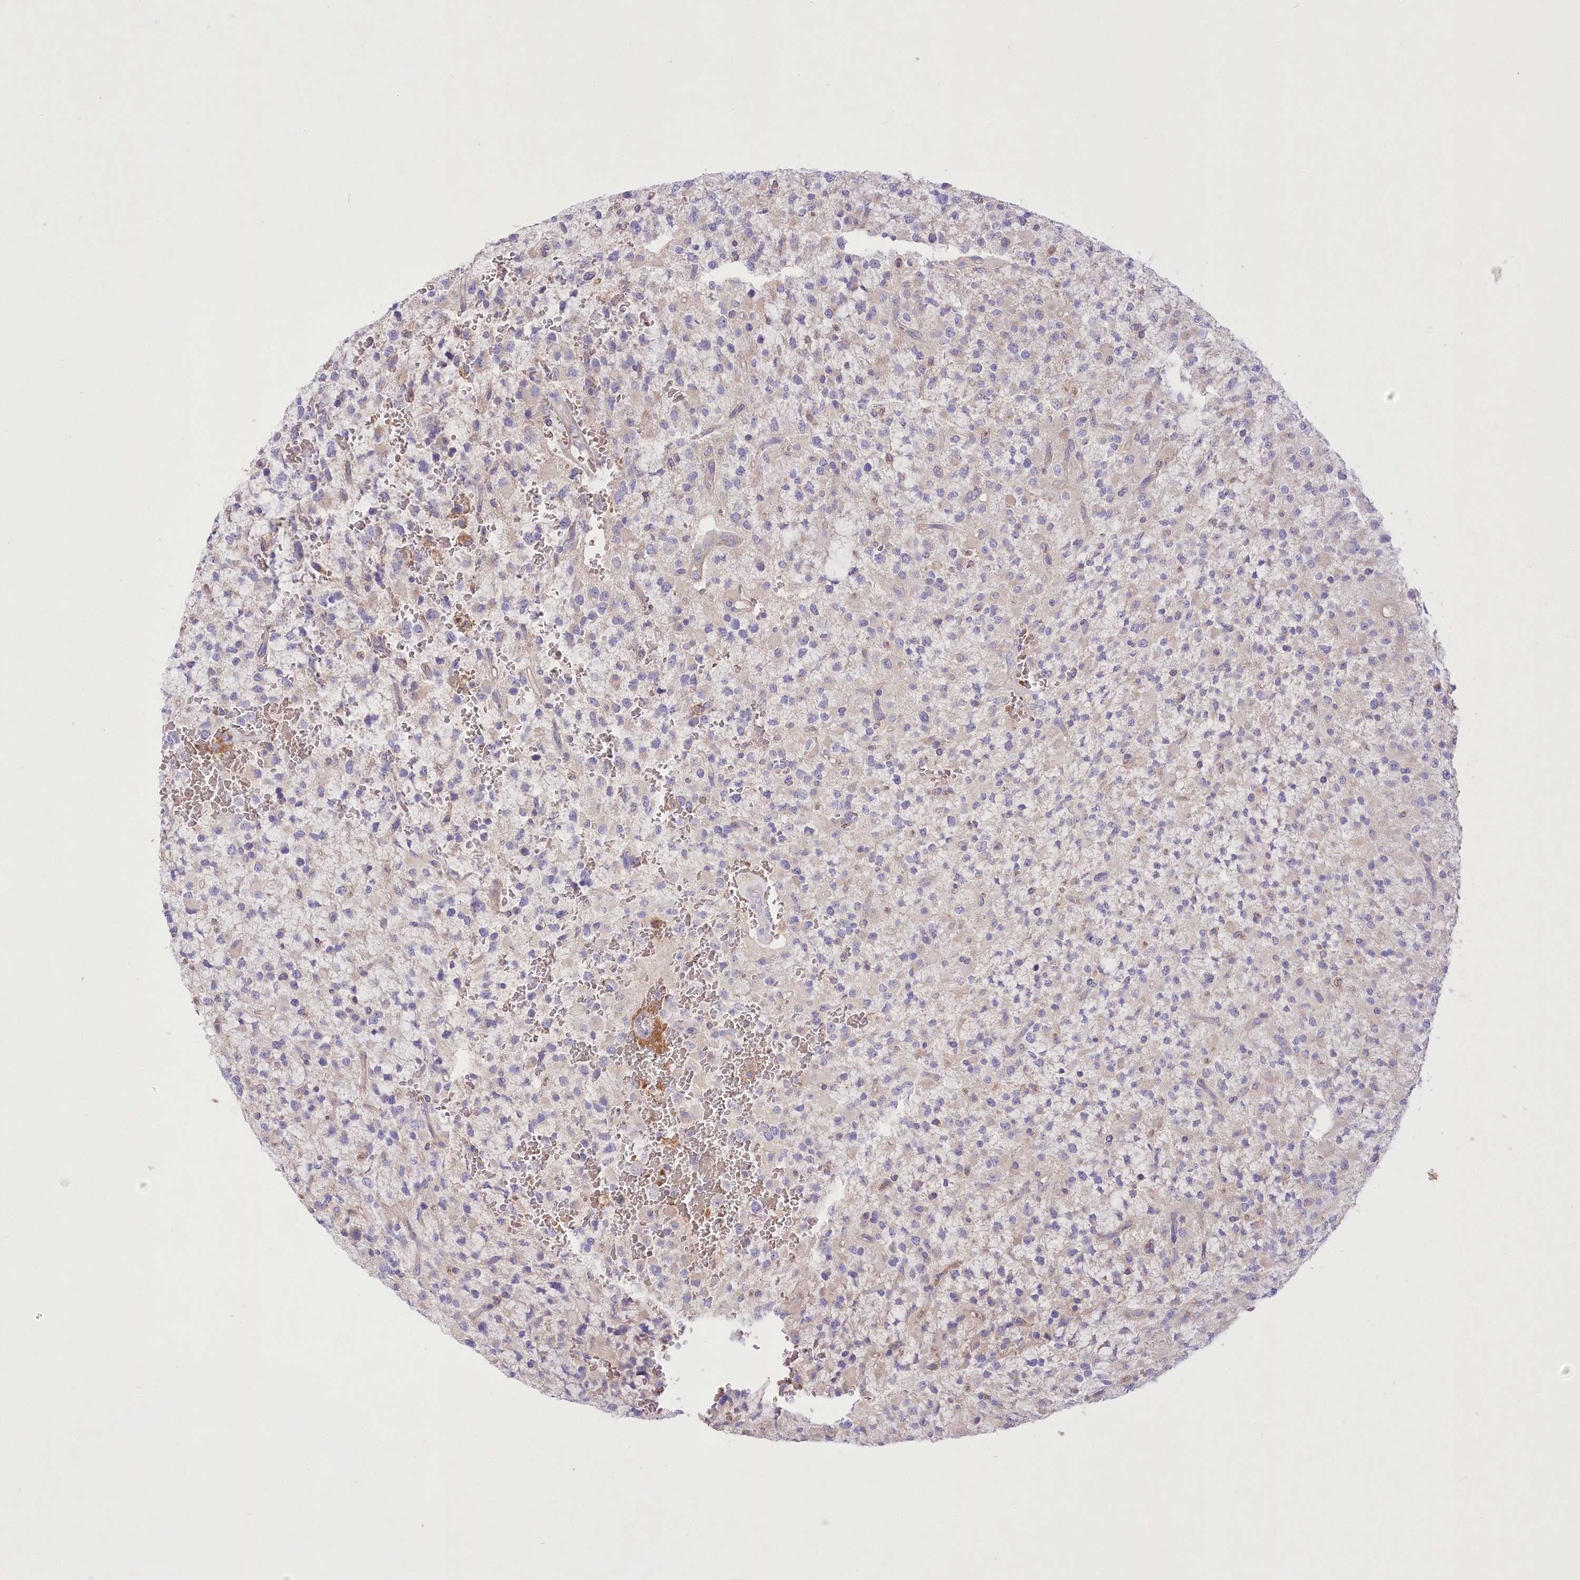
{"staining": {"intensity": "weak", "quantity": "<25%", "location": "cytoplasmic/membranous"}, "tissue": "glioma", "cell_type": "Tumor cells", "image_type": "cancer", "snomed": [{"axis": "morphology", "description": "Glioma, malignant, High grade"}, {"axis": "topography", "description": "Brain"}], "caption": "Tumor cells show no significant positivity in malignant glioma (high-grade). Brightfield microscopy of immunohistochemistry (IHC) stained with DAB (brown) and hematoxylin (blue), captured at high magnification.", "gene": "PRSS53", "patient": {"sex": "male", "age": 34}}